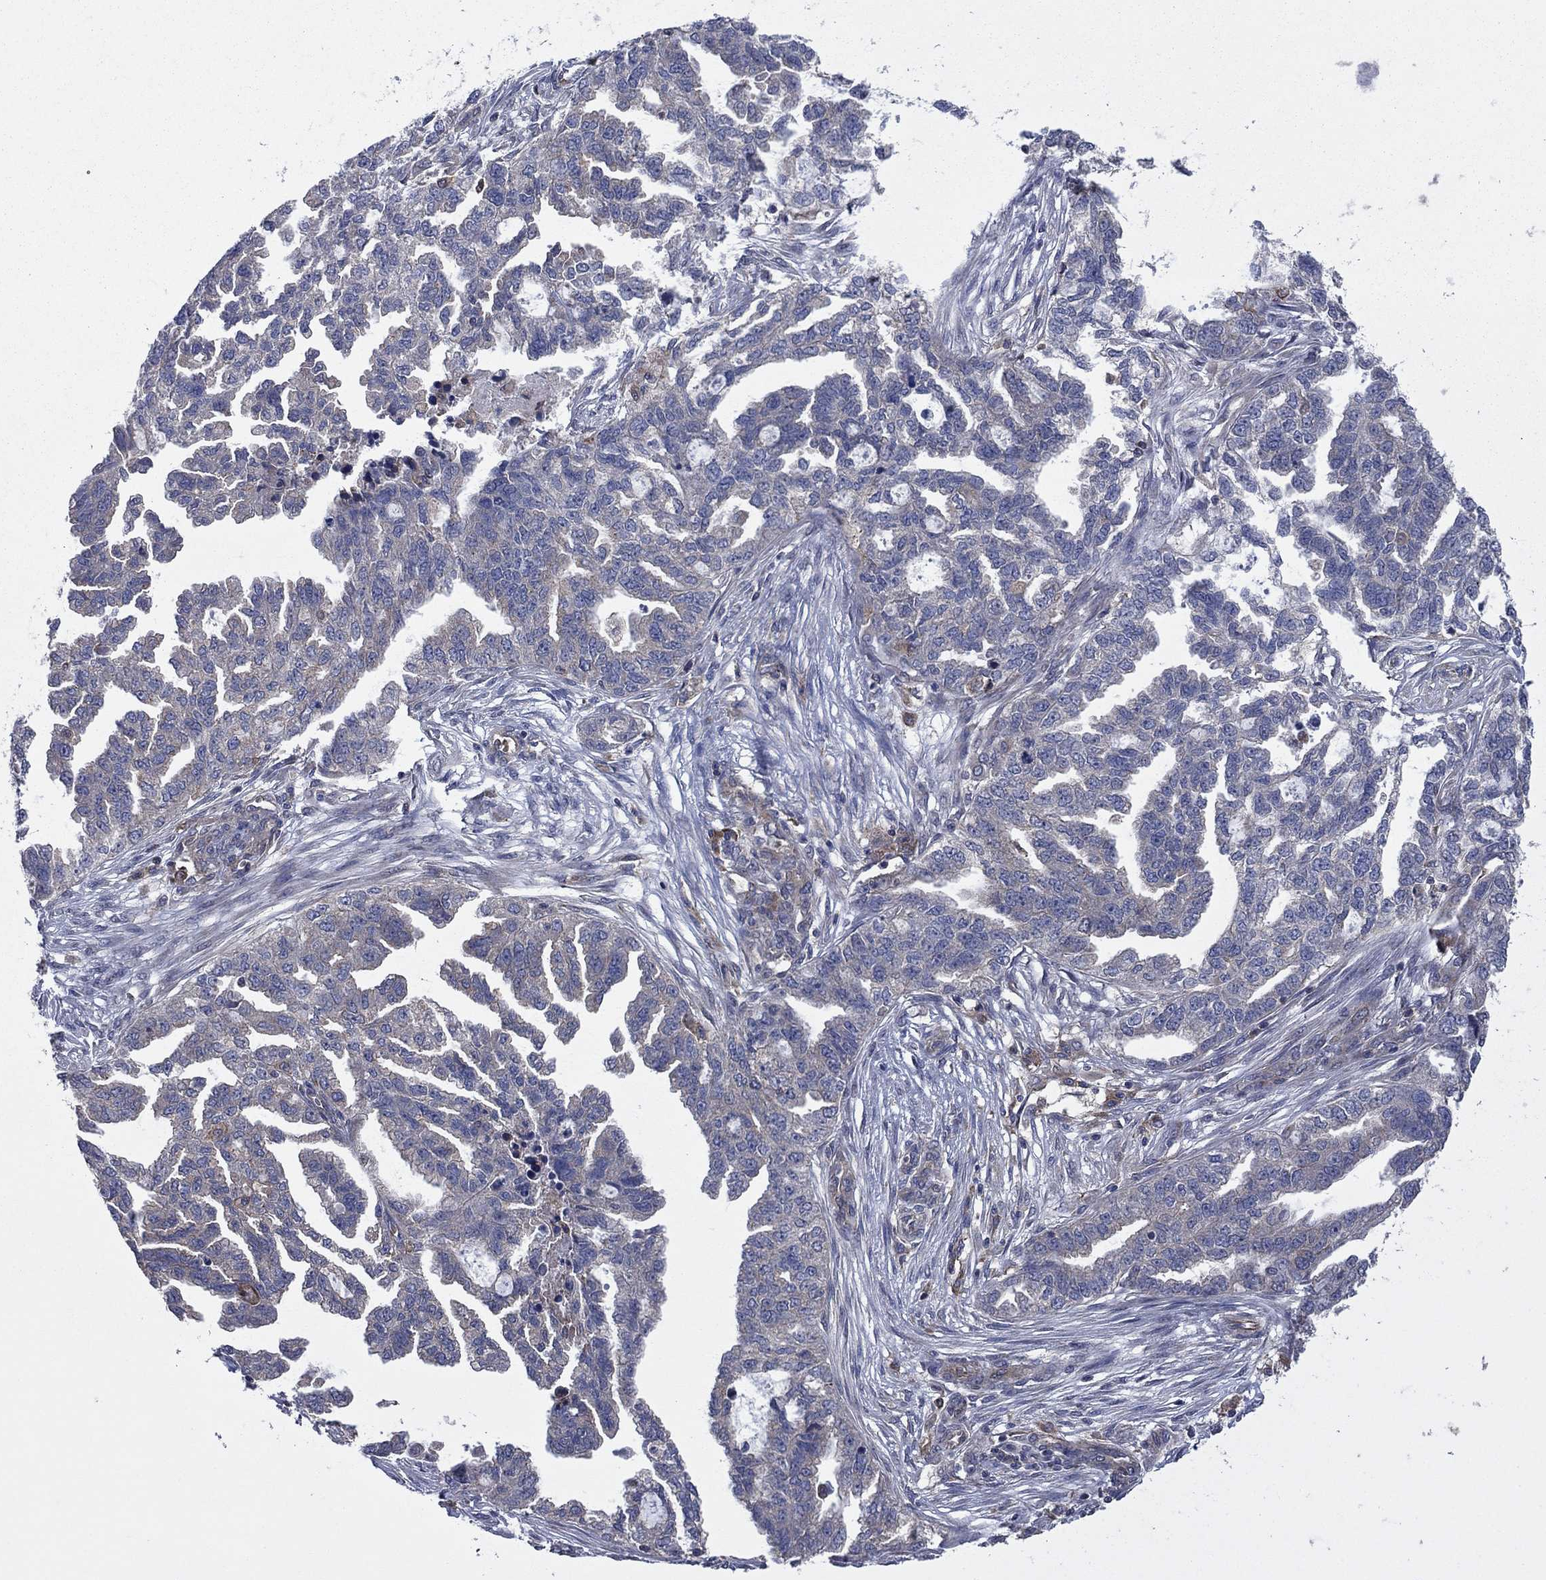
{"staining": {"intensity": "moderate", "quantity": "<25%", "location": "cytoplasmic/membranous"}, "tissue": "ovarian cancer", "cell_type": "Tumor cells", "image_type": "cancer", "snomed": [{"axis": "morphology", "description": "Cystadenocarcinoma, serous, NOS"}, {"axis": "topography", "description": "Ovary"}], "caption": "Serous cystadenocarcinoma (ovarian) was stained to show a protein in brown. There is low levels of moderate cytoplasmic/membranous expression in approximately <25% of tumor cells.", "gene": "MEA1", "patient": {"sex": "female", "age": 51}}